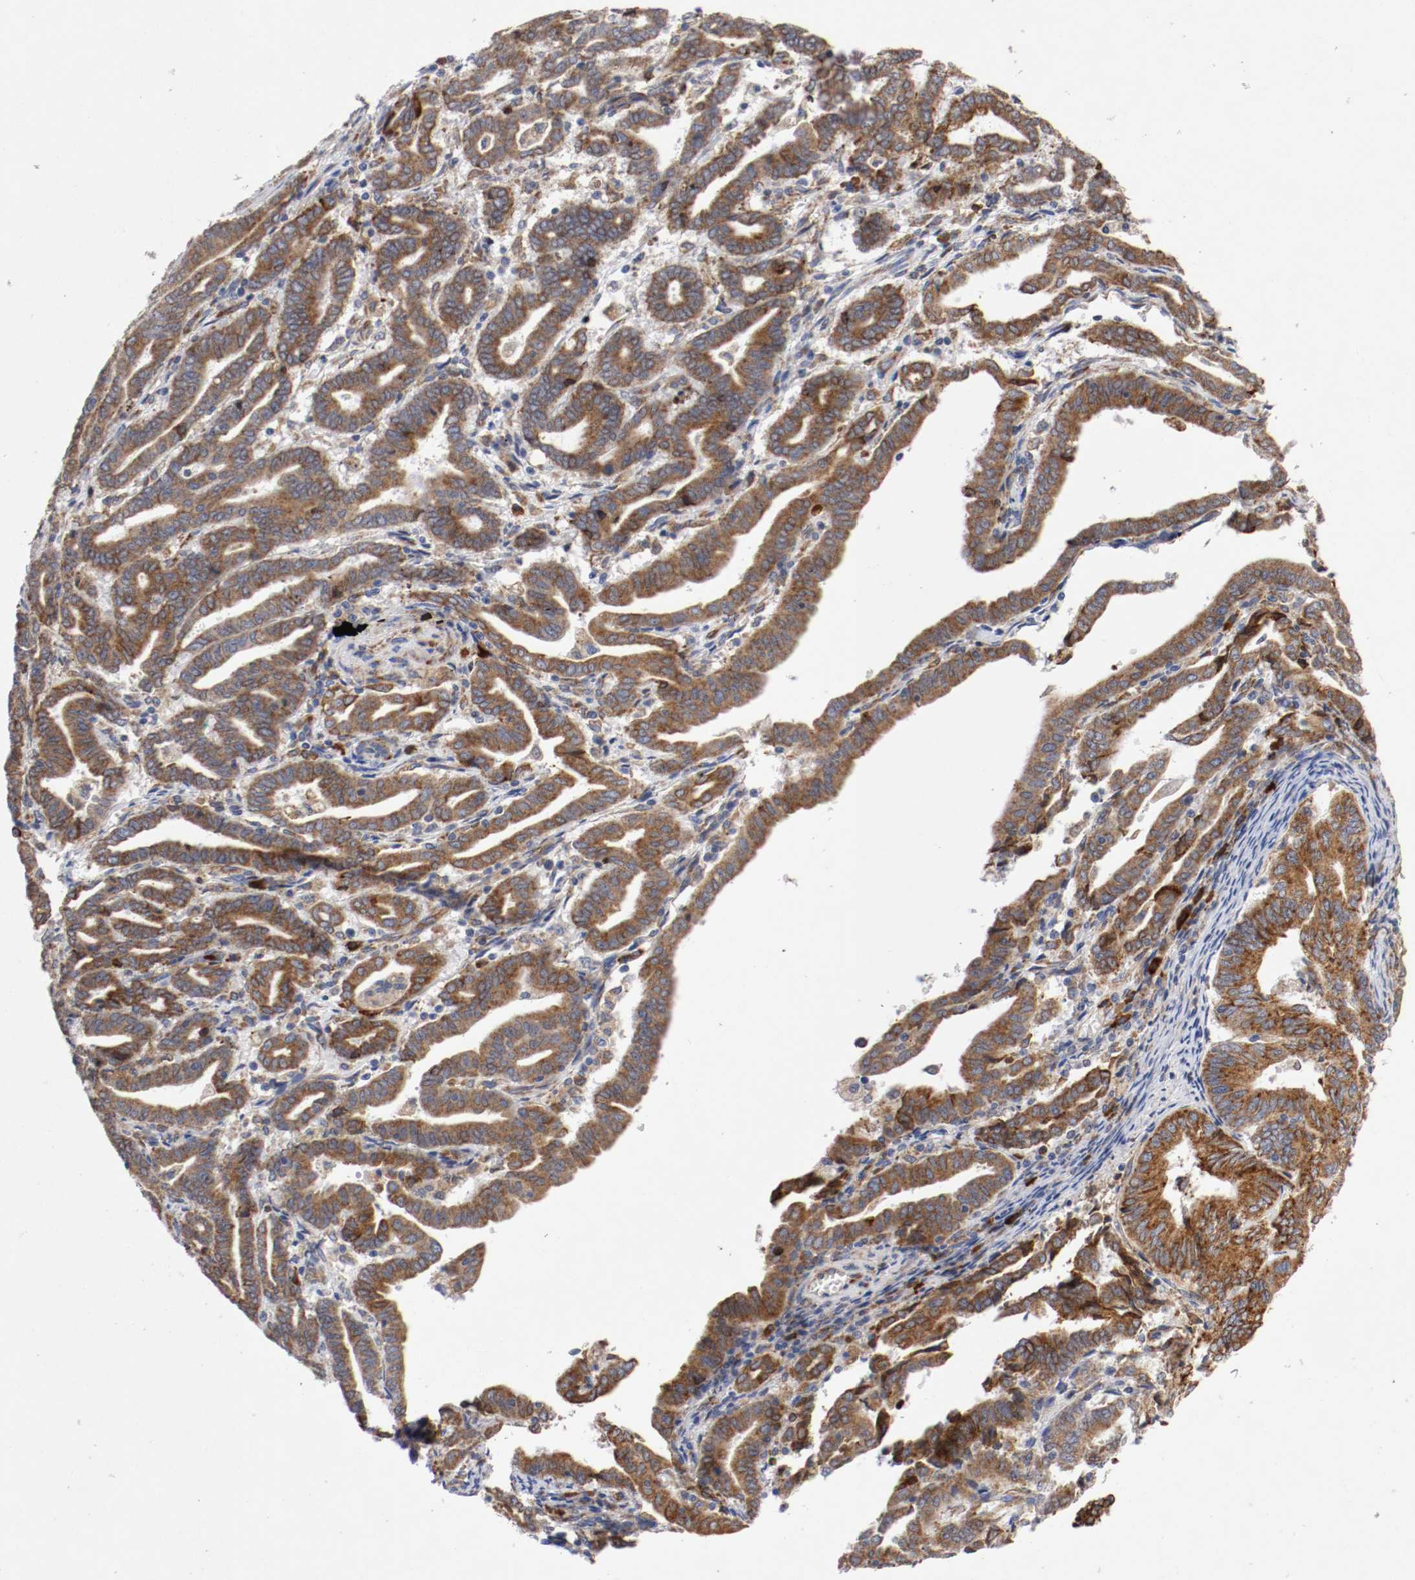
{"staining": {"intensity": "moderate", "quantity": ">75%", "location": "cytoplasmic/membranous"}, "tissue": "endometrial cancer", "cell_type": "Tumor cells", "image_type": "cancer", "snomed": [{"axis": "morphology", "description": "Adenocarcinoma, NOS"}, {"axis": "topography", "description": "Uterus"}], "caption": "DAB immunohistochemical staining of endometrial cancer demonstrates moderate cytoplasmic/membranous protein staining in about >75% of tumor cells.", "gene": "TRAF2", "patient": {"sex": "female", "age": 83}}